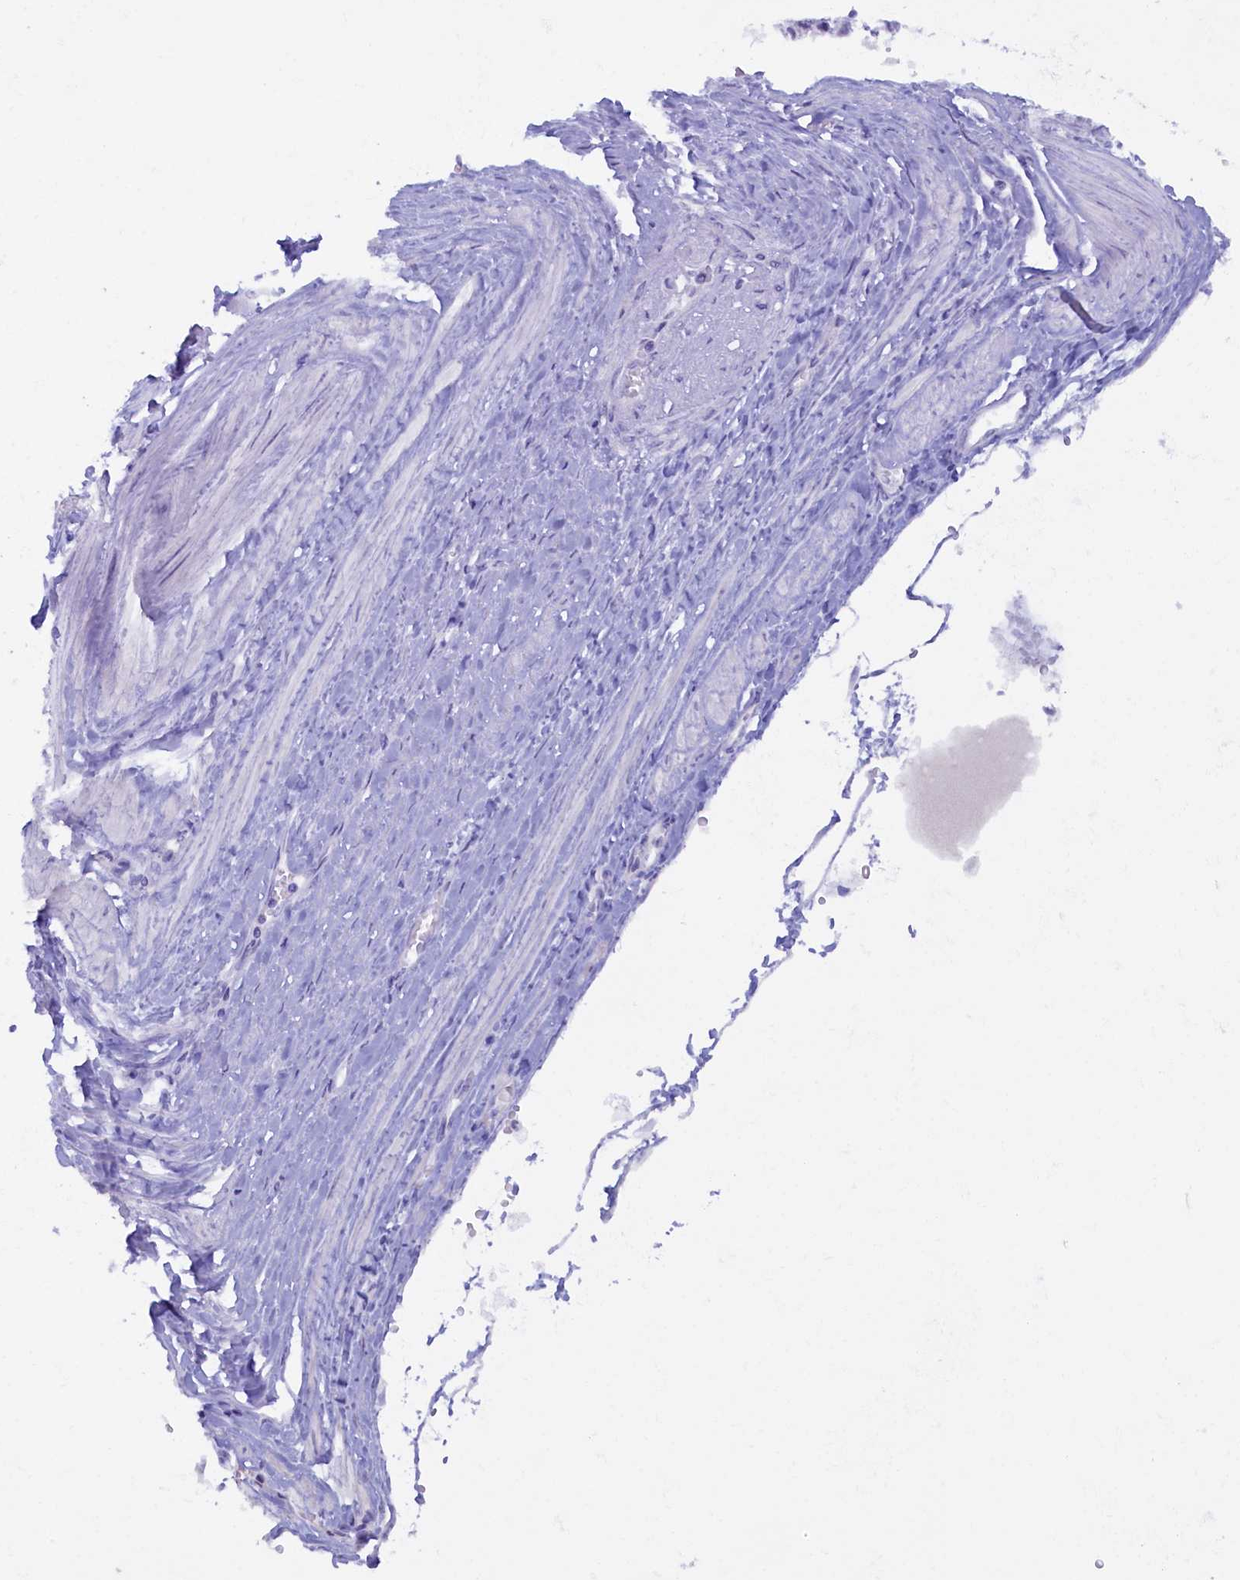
{"staining": {"intensity": "negative", "quantity": "none", "location": "none"}, "tissue": "endometrium", "cell_type": "Cells in endometrial stroma", "image_type": "normal", "snomed": [{"axis": "morphology", "description": "Normal tissue, NOS"}, {"axis": "topography", "description": "Endometrium"}], "caption": "An image of human endometrium is negative for staining in cells in endometrial stroma. (Brightfield microscopy of DAB immunohistochemistry (IHC) at high magnification).", "gene": "ZSWIM4", "patient": {"sex": "female", "age": 33}}